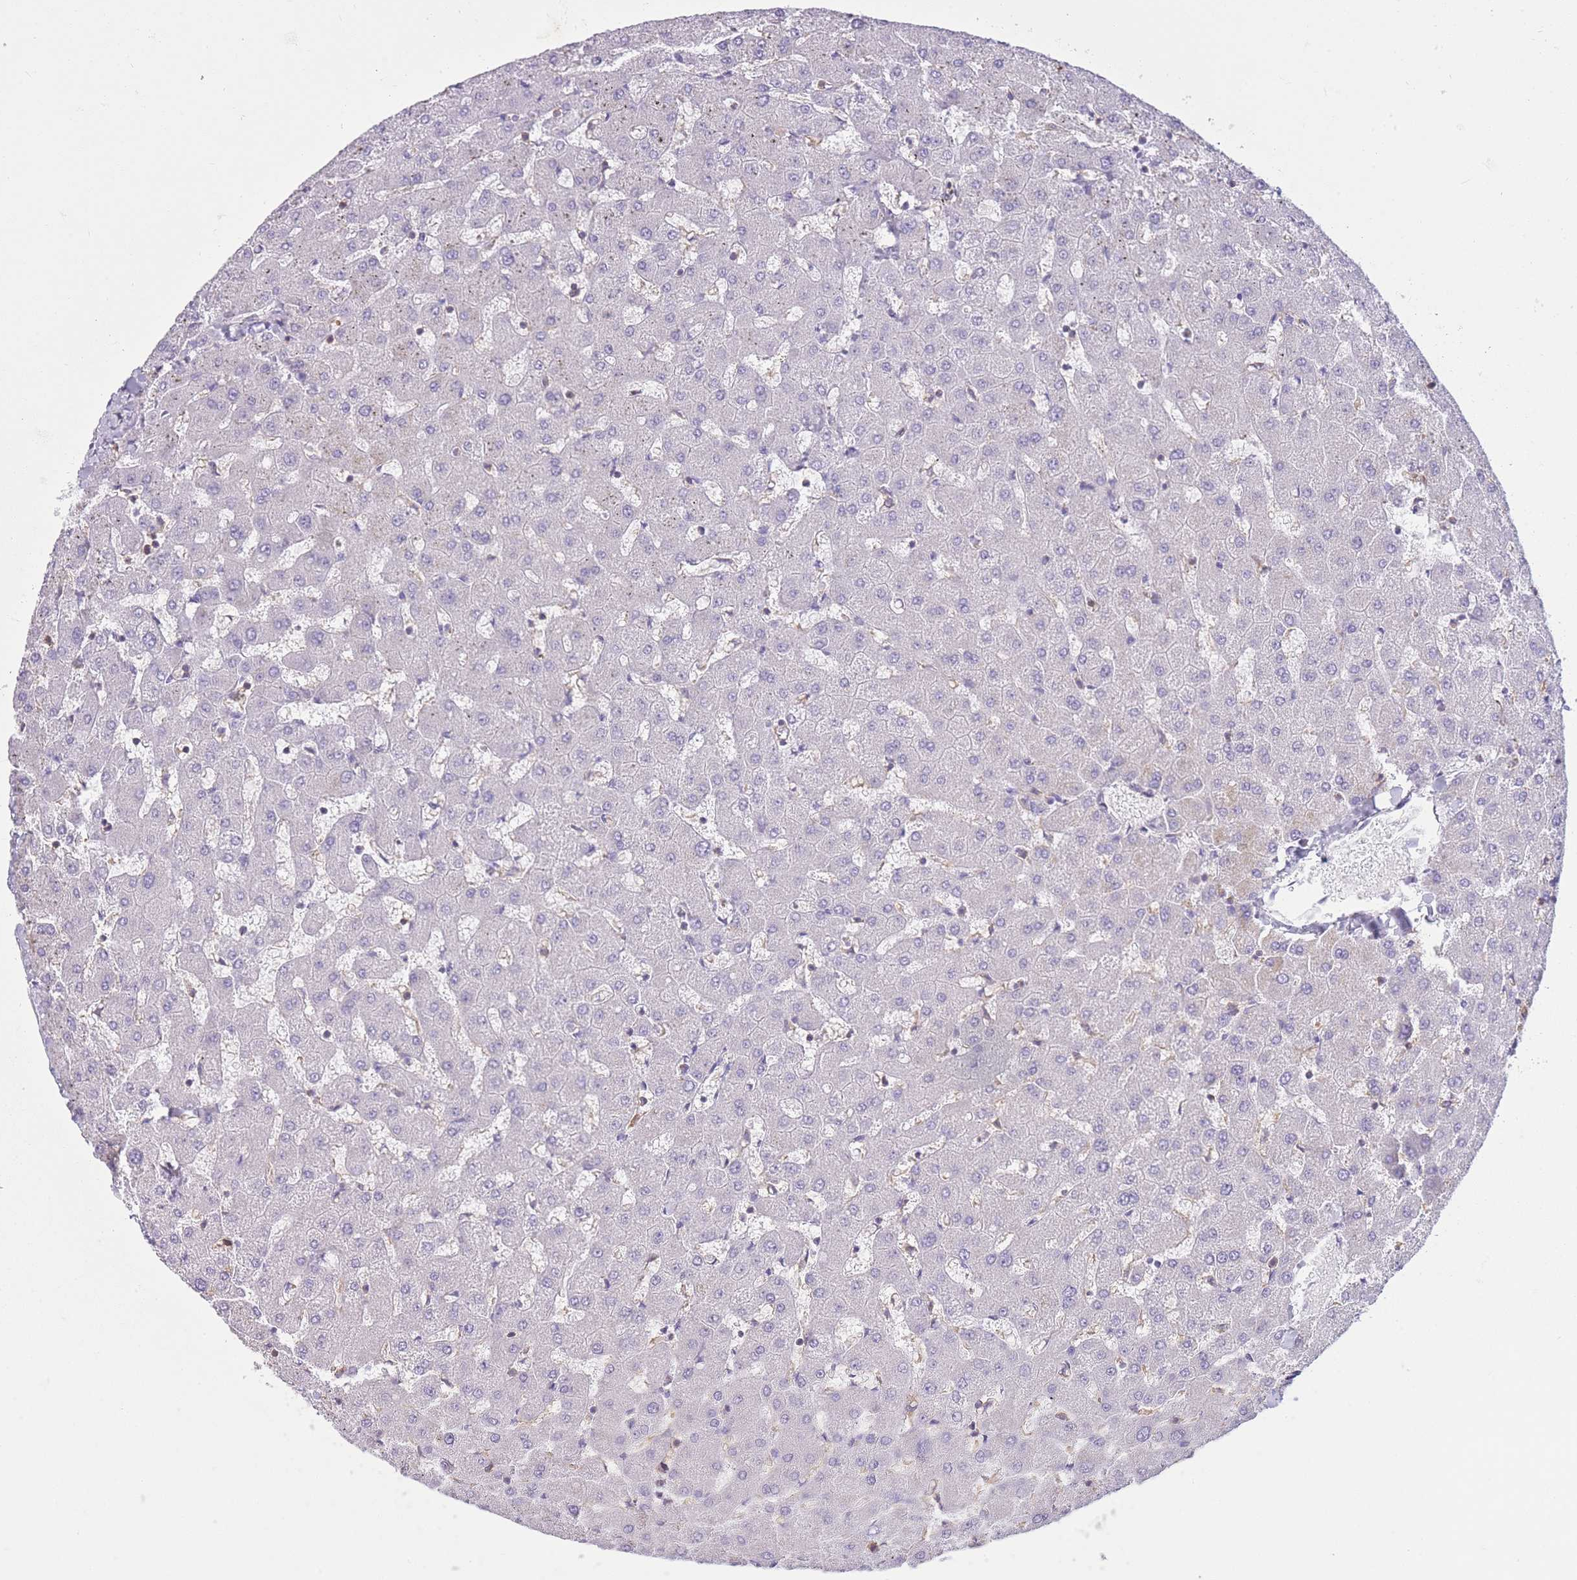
{"staining": {"intensity": "negative", "quantity": "none", "location": "none"}, "tissue": "liver", "cell_type": "Cholangiocytes", "image_type": "normal", "snomed": [{"axis": "morphology", "description": "Normal tissue, NOS"}, {"axis": "topography", "description": "Liver"}], "caption": "Micrograph shows no protein positivity in cholangiocytes of normal liver.", "gene": "PDHA1", "patient": {"sex": "female", "age": 63}}